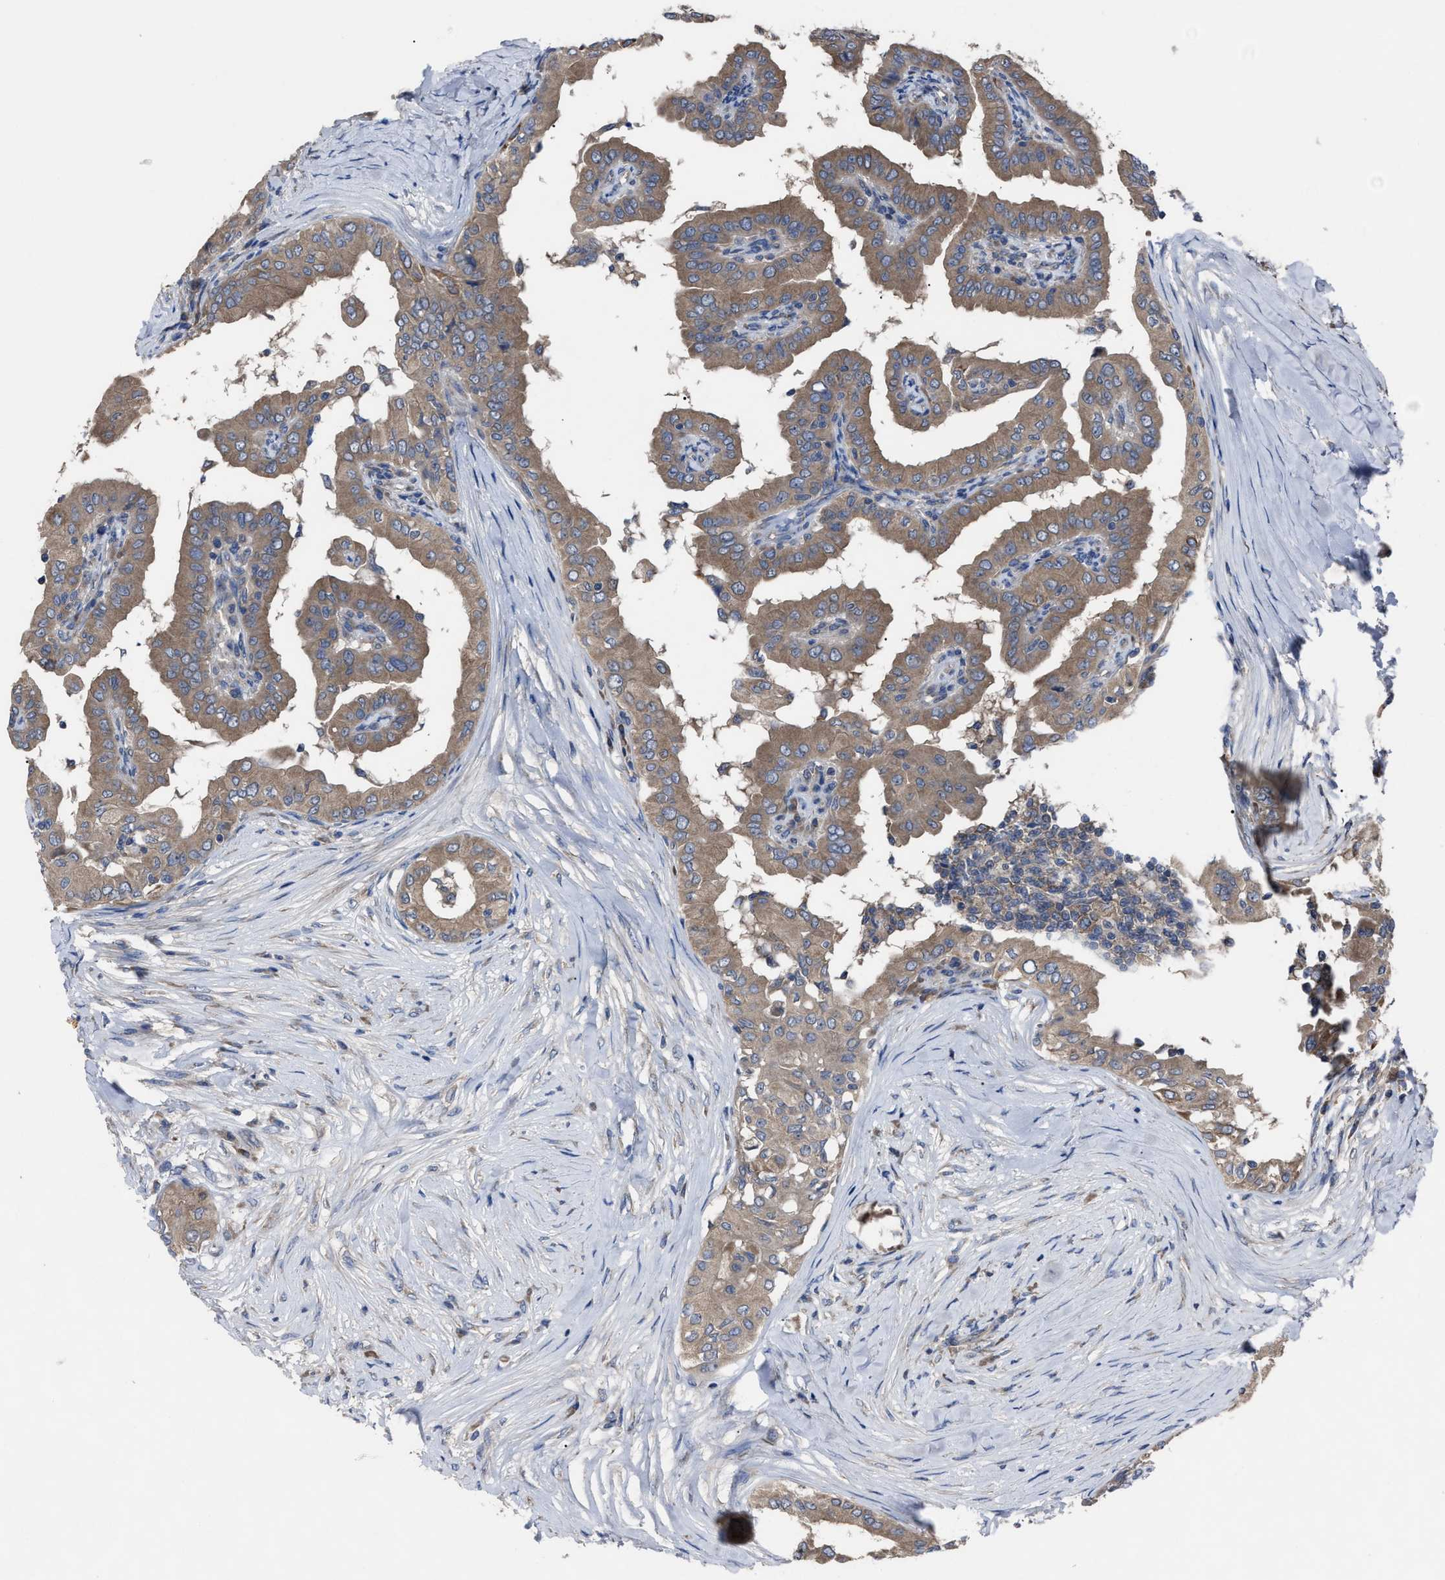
{"staining": {"intensity": "moderate", "quantity": ">75%", "location": "cytoplasmic/membranous"}, "tissue": "thyroid cancer", "cell_type": "Tumor cells", "image_type": "cancer", "snomed": [{"axis": "morphology", "description": "Papillary adenocarcinoma, NOS"}, {"axis": "topography", "description": "Thyroid gland"}], "caption": "Thyroid cancer (papillary adenocarcinoma) stained with DAB IHC reveals medium levels of moderate cytoplasmic/membranous staining in approximately >75% of tumor cells.", "gene": "UPF1", "patient": {"sex": "male", "age": 33}}